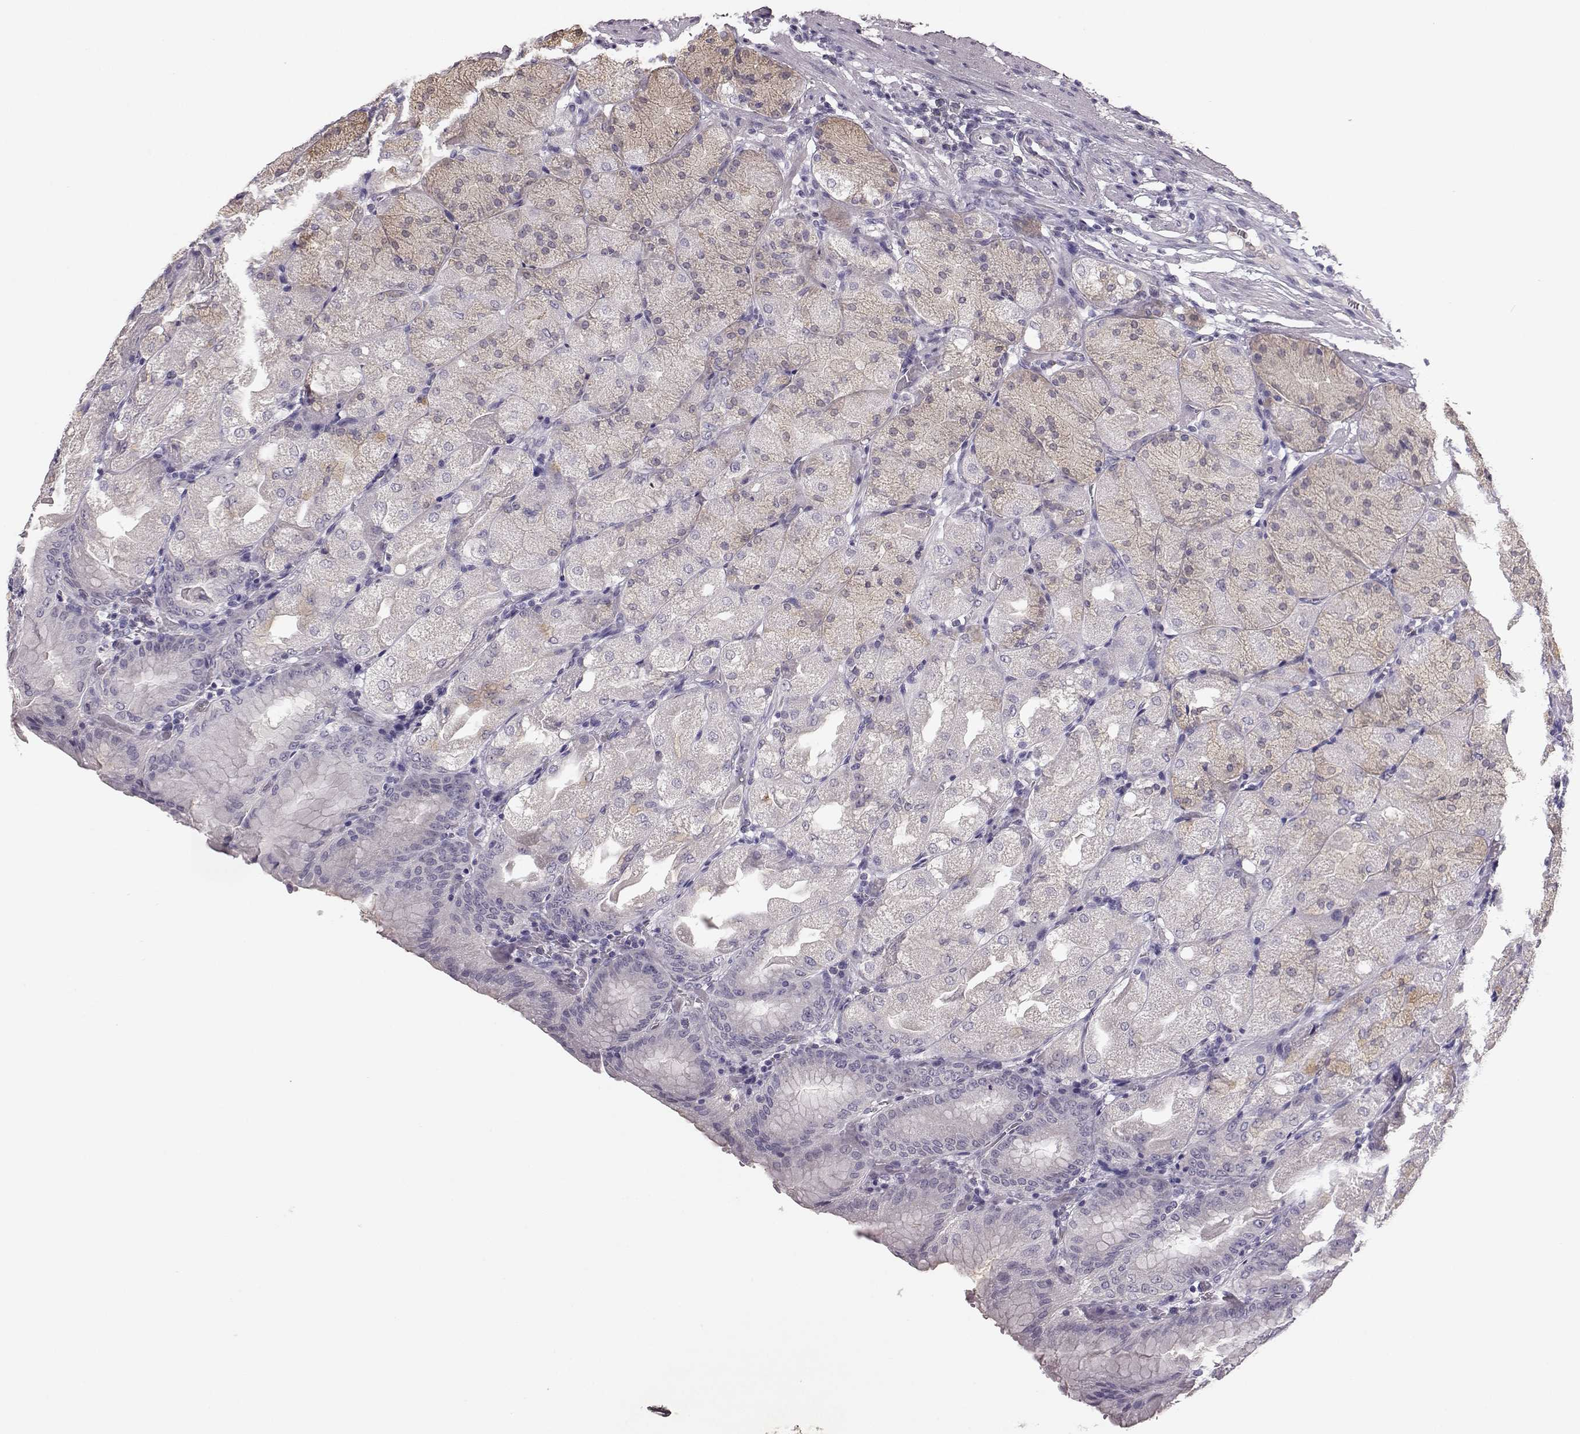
{"staining": {"intensity": "weak", "quantity": "25%-75%", "location": "cytoplasmic/membranous"}, "tissue": "stomach", "cell_type": "Glandular cells", "image_type": "normal", "snomed": [{"axis": "morphology", "description": "Normal tissue, NOS"}, {"axis": "topography", "description": "Stomach, upper"}, {"axis": "topography", "description": "Stomach"}, {"axis": "topography", "description": "Stomach, lower"}], "caption": "Normal stomach shows weak cytoplasmic/membranous staining in about 25%-75% of glandular cells.", "gene": "BFSP2", "patient": {"sex": "male", "age": 62}}